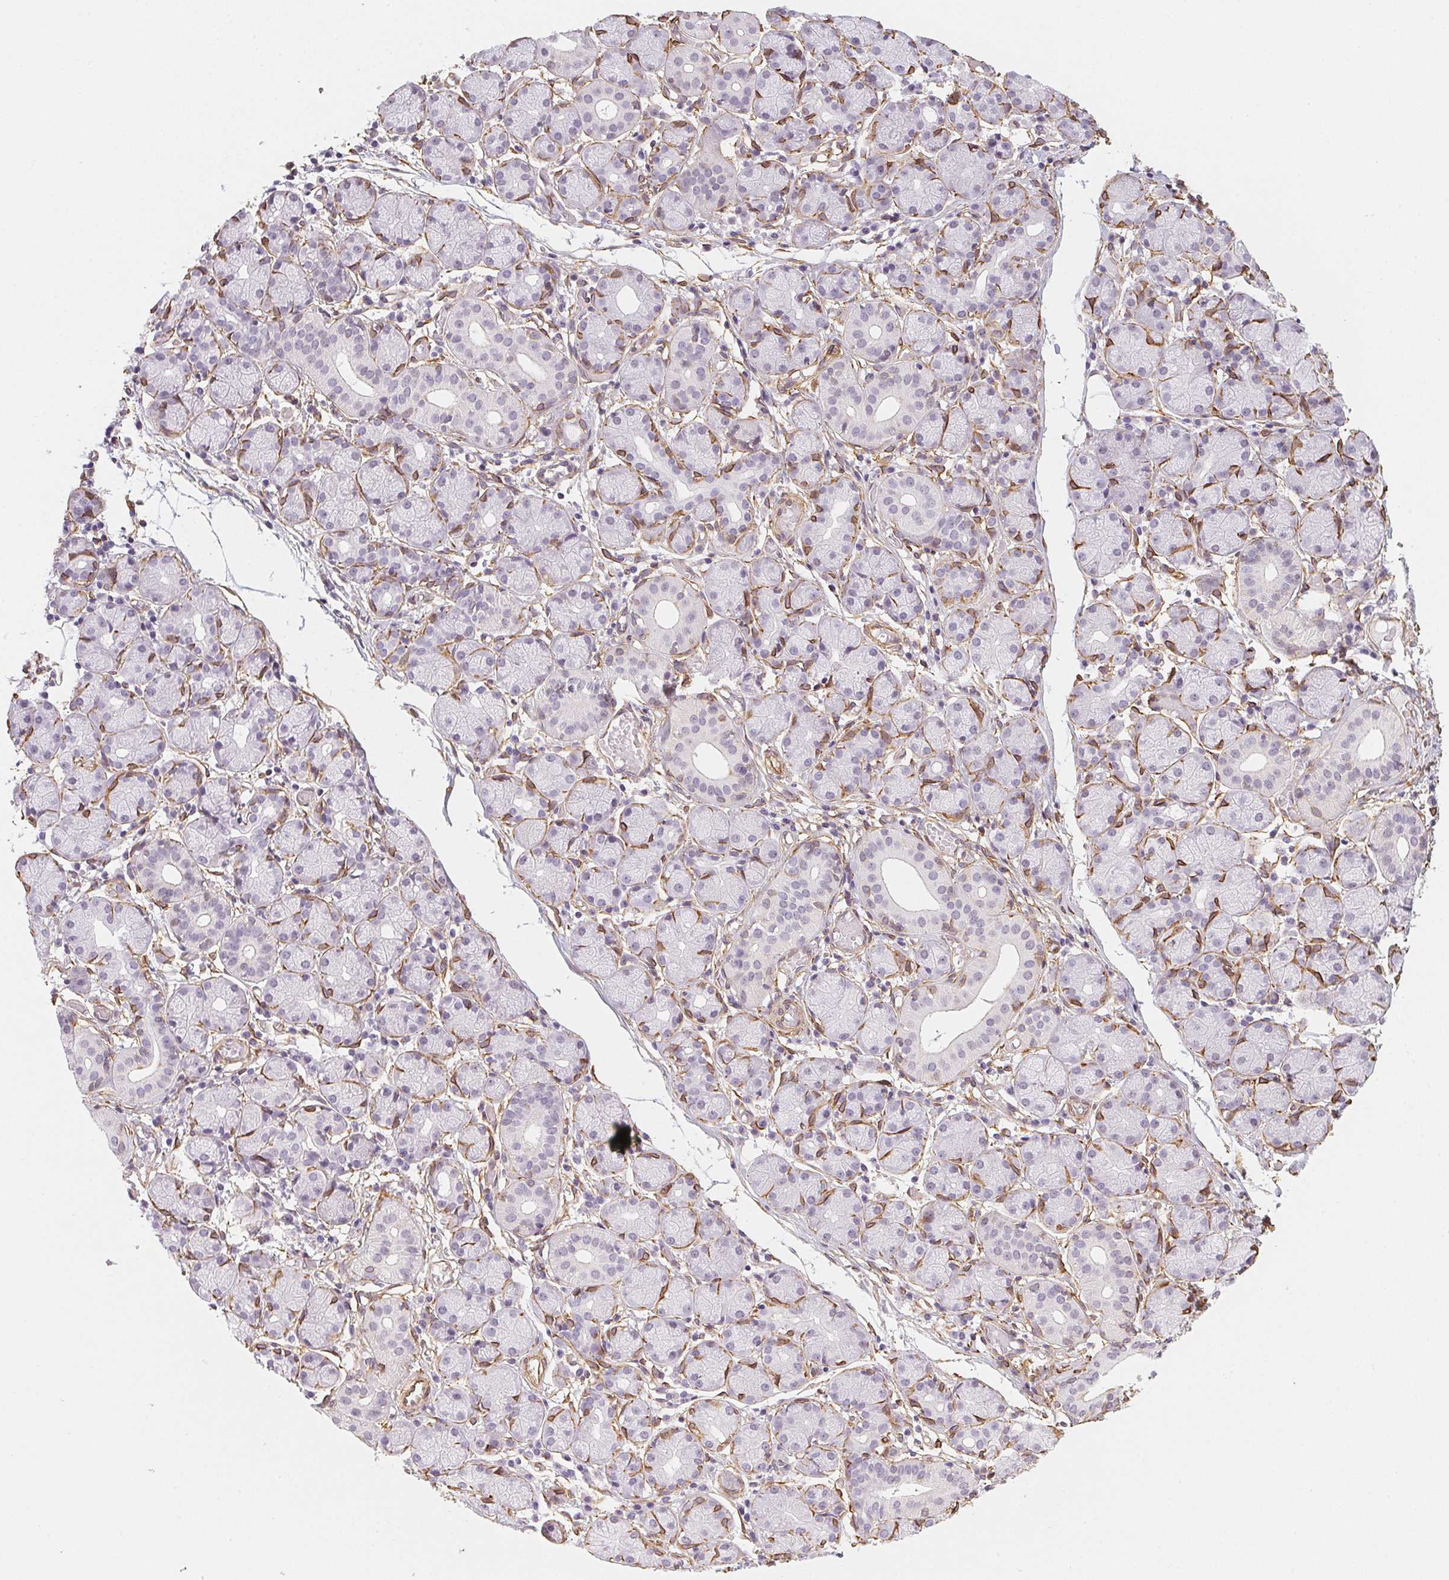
{"staining": {"intensity": "negative", "quantity": "none", "location": "none"}, "tissue": "salivary gland", "cell_type": "Glandular cells", "image_type": "normal", "snomed": [{"axis": "morphology", "description": "Normal tissue, NOS"}, {"axis": "topography", "description": "Salivary gland"}], "caption": "Immunohistochemical staining of normal human salivary gland exhibits no significant expression in glandular cells.", "gene": "RSBN1", "patient": {"sex": "female", "age": 24}}